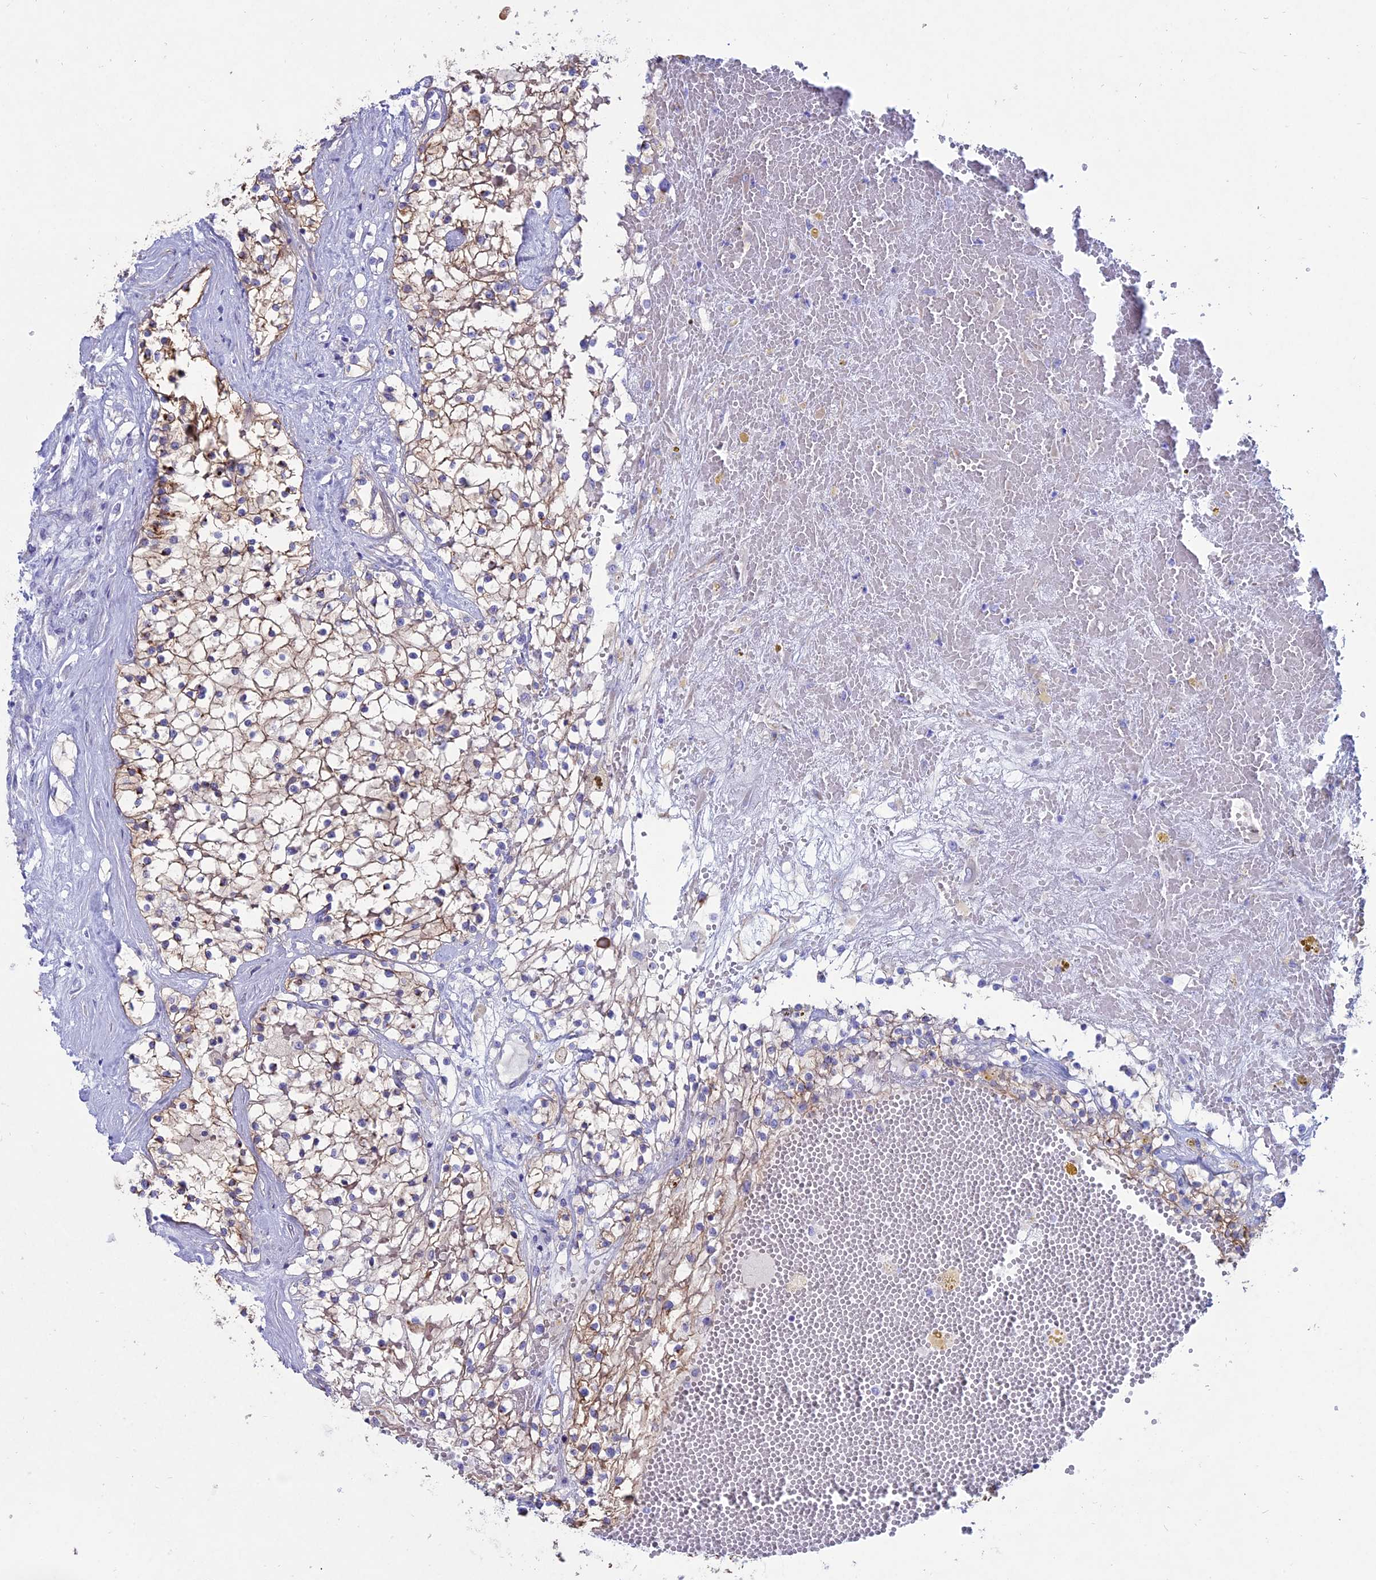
{"staining": {"intensity": "moderate", "quantity": "25%-75%", "location": "cytoplasmic/membranous"}, "tissue": "renal cancer", "cell_type": "Tumor cells", "image_type": "cancer", "snomed": [{"axis": "morphology", "description": "Normal tissue, NOS"}, {"axis": "morphology", "description": "Adenocarcinoma, NOS"}, {"axis": "topography", "description": "Kidney"}], "caption": "Renal adenocarcinoma was stained to show a protein in brown. There is medium levels of moderate cytoplasmic/membranous positivity in about 25%-75% of tumor cells.", "gene": "OR2AE1", "patient": {"sex": "male", "age": 68}}